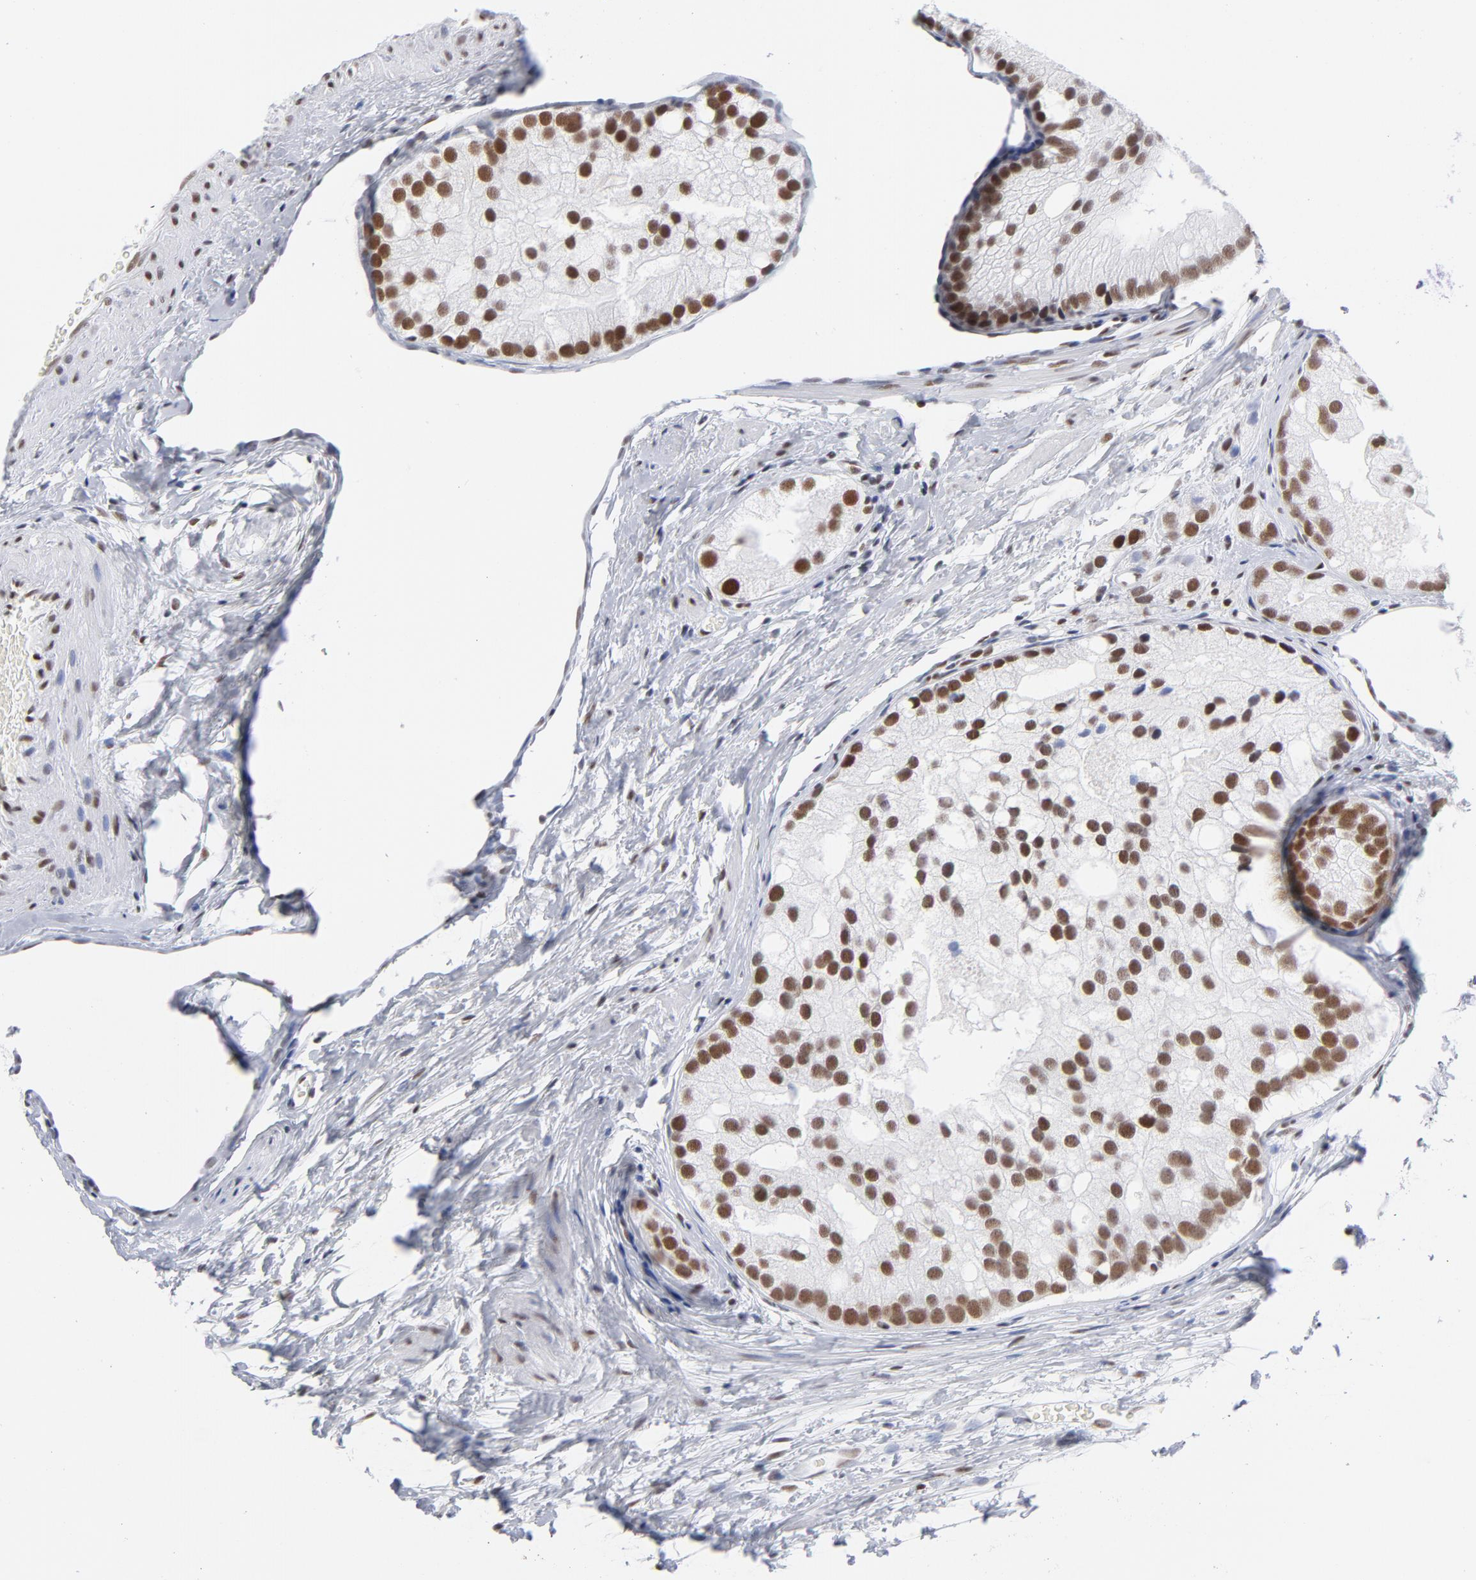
{"staining": {"intensity": "moderate", "quantity": ">75%", "location": "nuclear"}, "tissue": "prostate cancer", "cell_type": "Tumor cells", "image_type": "cancer", "snomed": [{"axis": "morphology", "description": "Adenocarcinoma, Low grade"}, {"axis": "topography", "description": "Prostate"}], "caption": "IHC staining of prostate cancer, which displays medium levels of moderate nuclear positivity in about >75% of tumor cells indicating moderate nuclear protein positivity. The staining was performed using DAB (3,3'-diaminobenzidine) (brown) for protein detection and nuclei were counterstained in hematoxylin (blue).", "gene": "ATF2", "patient": {"sex": "male", "age": 69}}